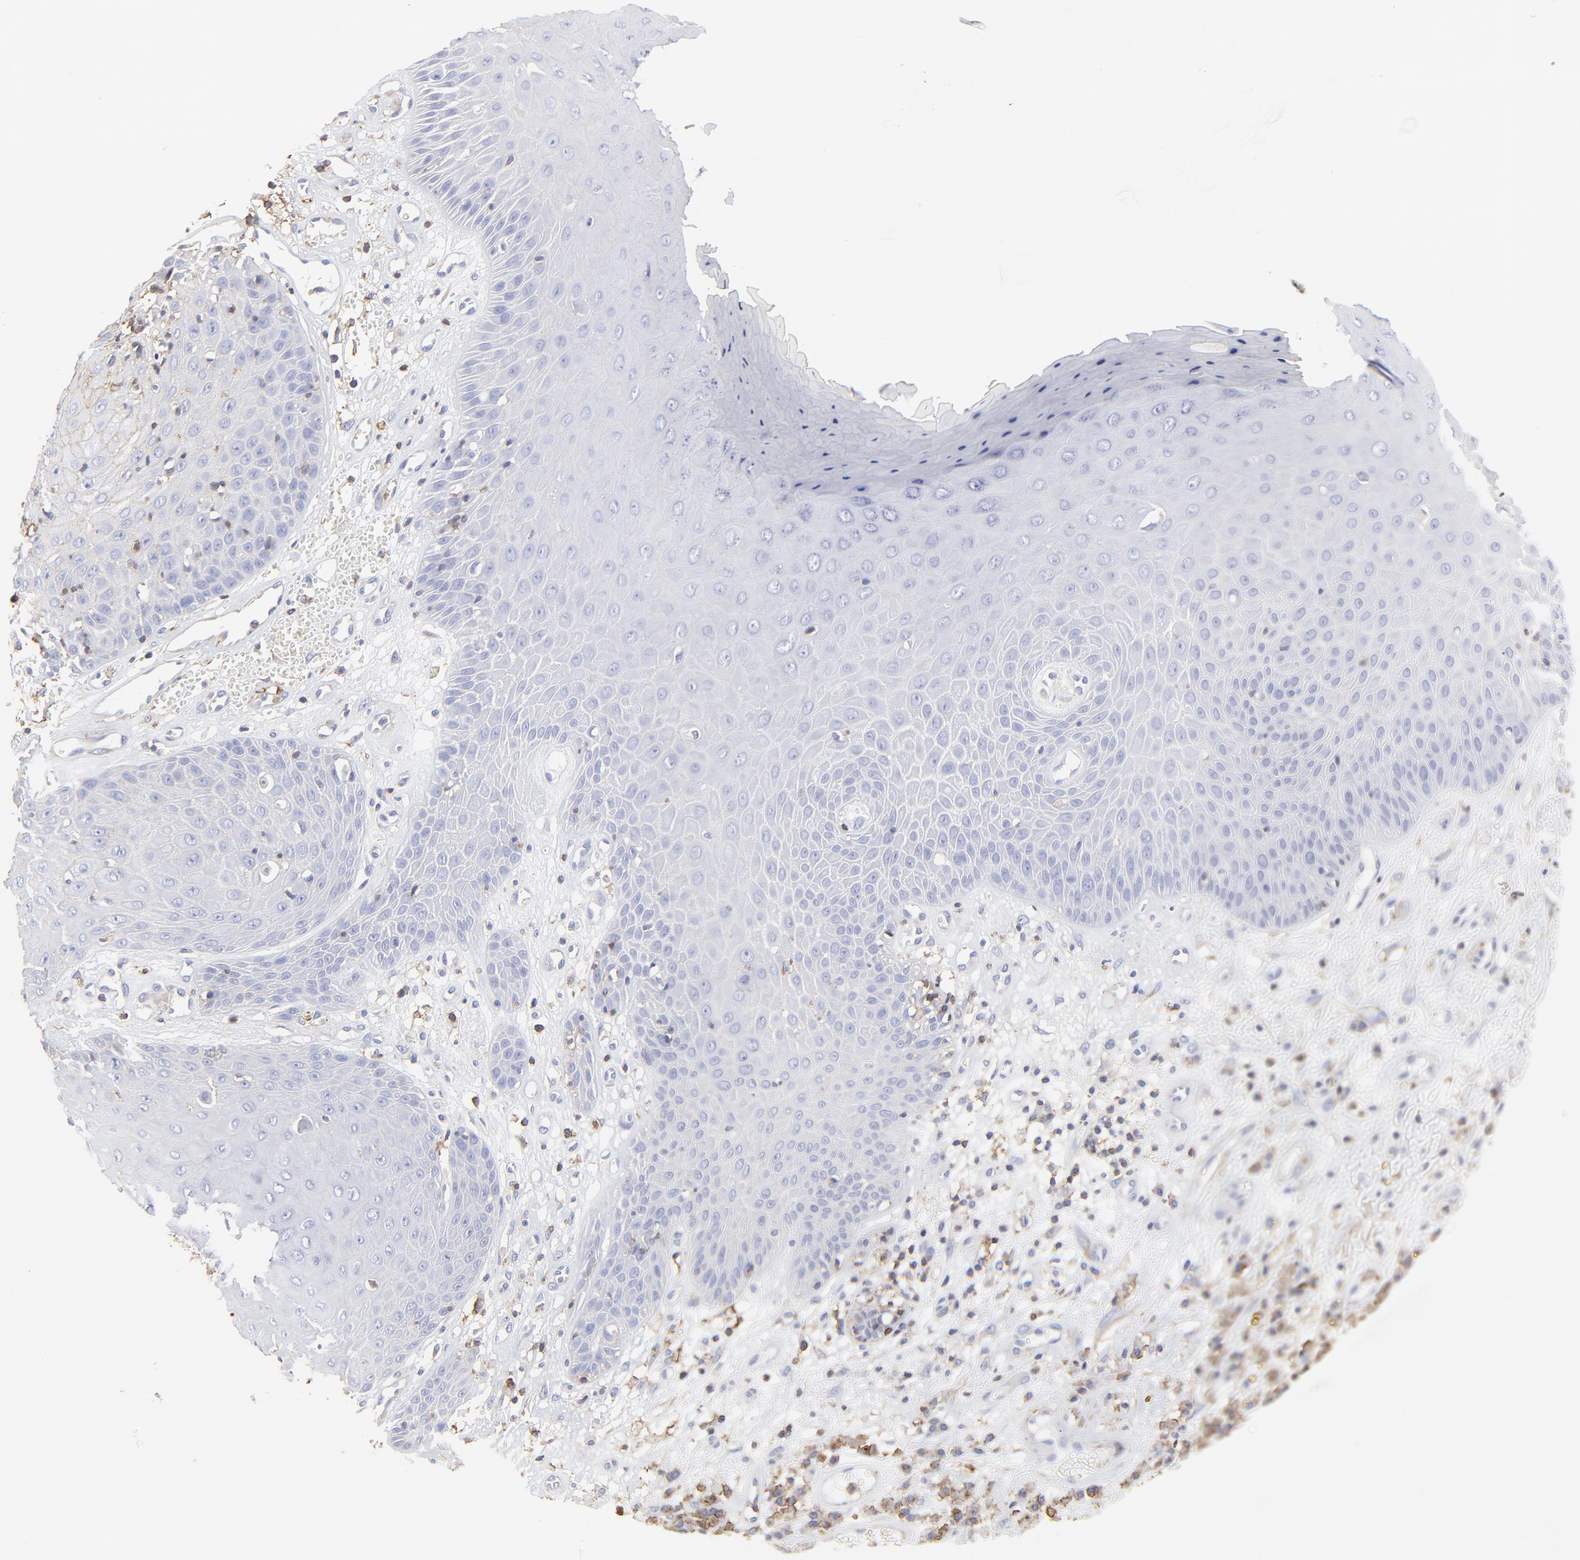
{"staining": {"intensity": "negative", "quantity": "none", "location": "none"}, "tissue": "skin cancer", "cell_type": "Tumor cells", "image_type": "cancer", "snomed": [{"axis": "morphology", "description": "Squamous cell carcinoma, NOS"}, {"axis": "topography", "description": "Skin"}], "caption": "This is an immunohistochemistry (IHC) histopathology image of human squamous cell carcinoma (skin). There is no positivity in tumor cells.", "gene": "ANXA6", "patient": {"sex": "male", "age": 65}}